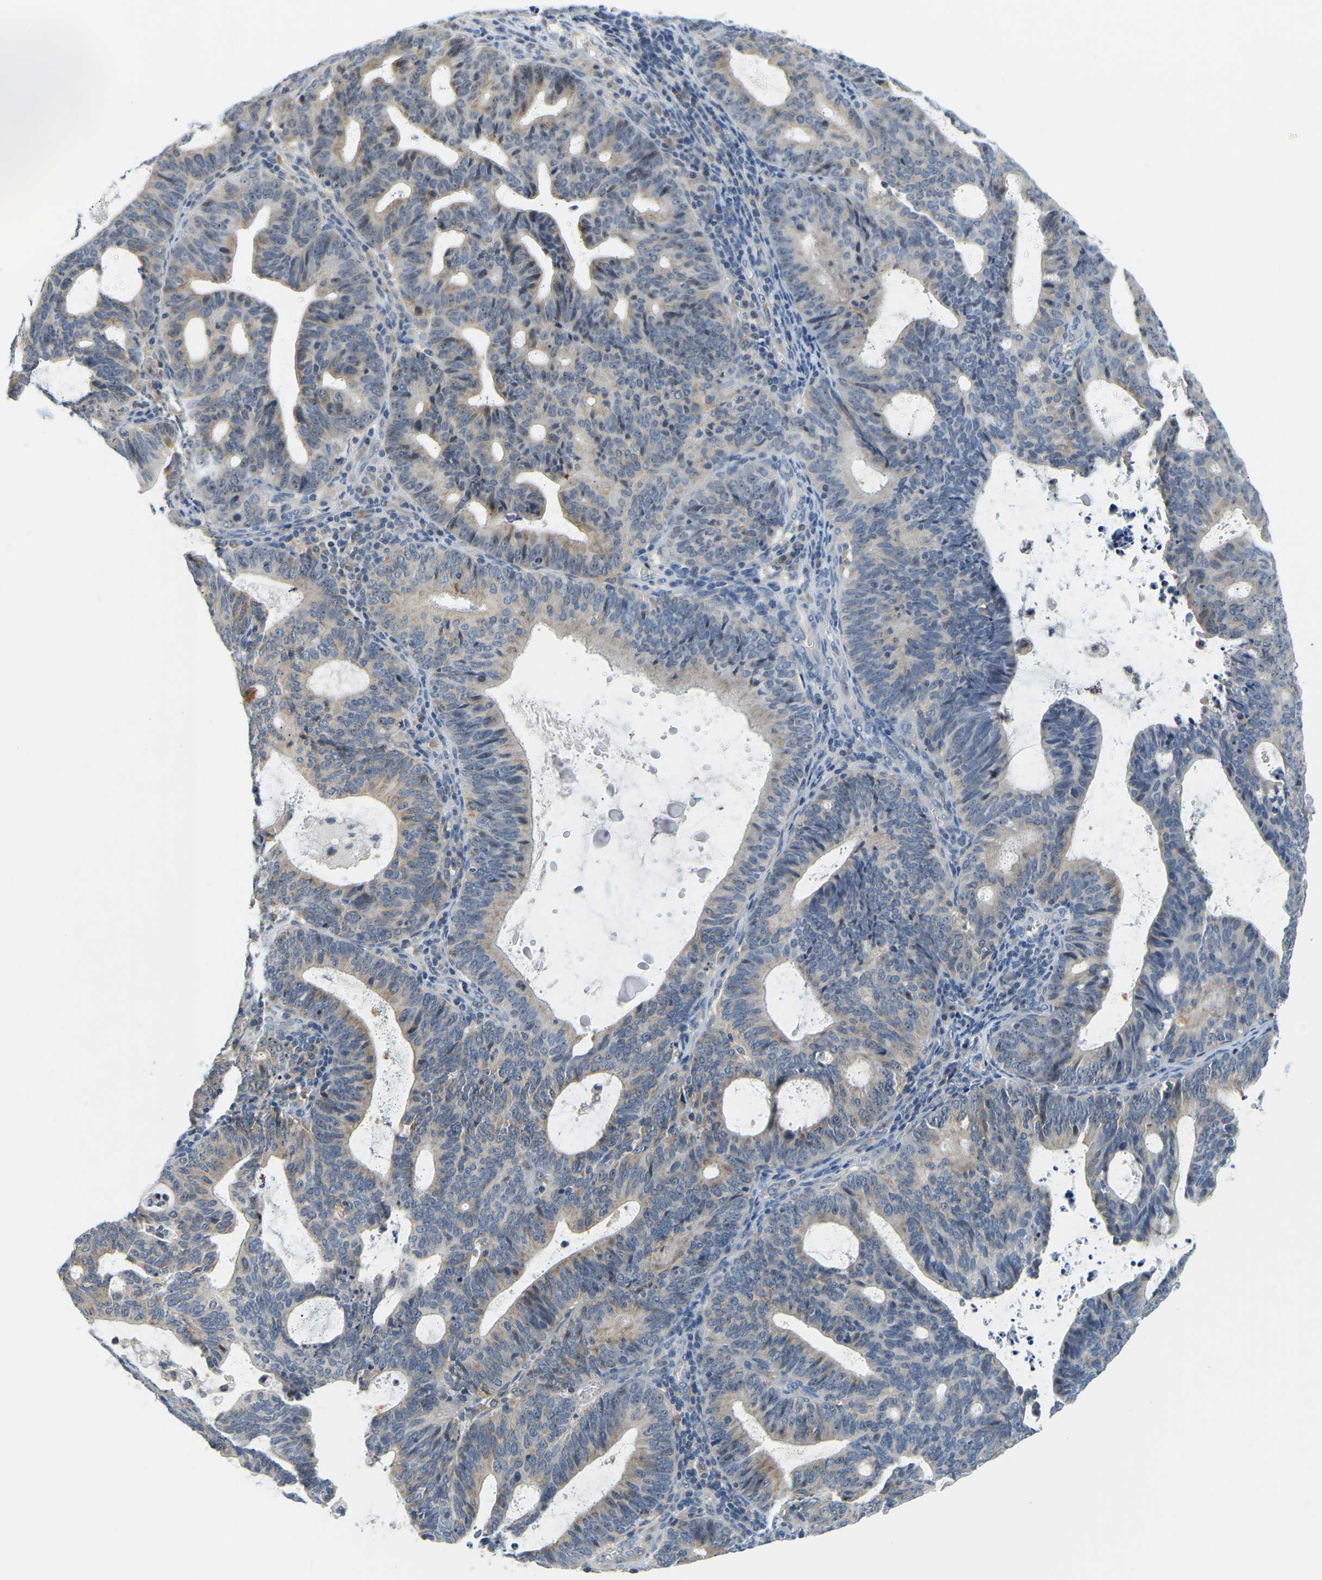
{"staining": {"intensity": "weak", "quantity": "25%-75%", "location": "cytoplasmic/membranous"}, "tissue": "endometrial cancer", "cell_type": "Tumor cells", "image_type": "cancer", "snomed": [{"axis": "morphology", "description": "Adenocarcinoma, NOS"}, {"axis": "topography", "description": "Uterus"}], "caption": "IHC (DAB) staining of human endometrial adenocarcinoma demonstrates weak cytoplasmic/membranous protein staining in about 25%-75% of tumor cells. The protein of interest is stained brown, and the nuclei are stained in blue (DAB IHC with brightfield microscopy, high magnification).", "gene": "RRP1", "patient": {"sex": "female", "age": 83}}